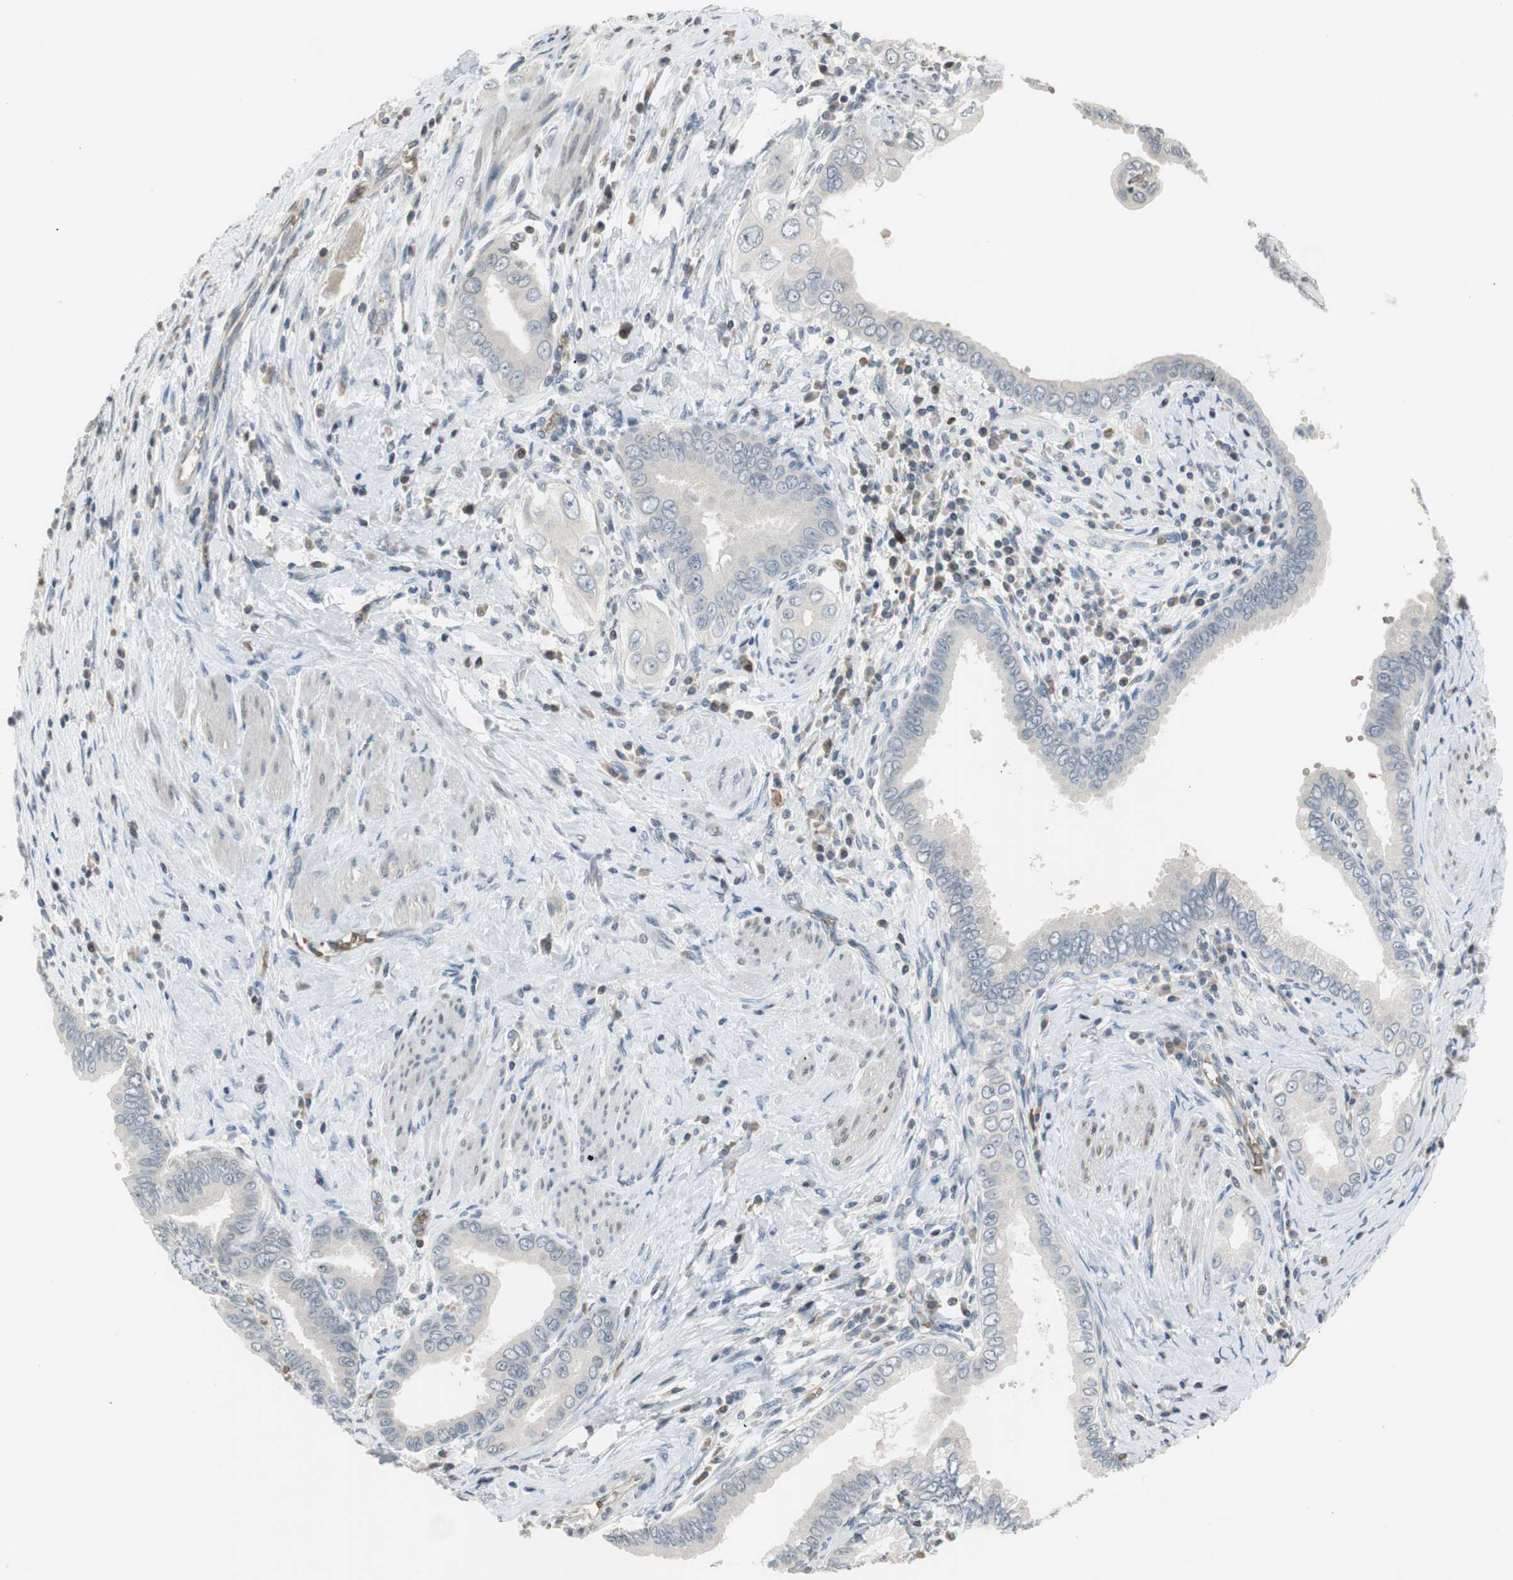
{"staining": {"intensity": "negative", "quantity": "none", "location": "none"}, "tissue": "pancreatic cancer", "cell_type": "Tumor cells", "image_type": "cancer", "snomed": [{"axis": "morphology", "description": "Normal tissue, NOS"}, {"axis": "topography", "description": "Lymph node"}], "caption": "This histopathology image is of pancreatic cancer stained with immunohistochemistry (IHC) to label a protein in brown with the nuclei are counter-stained blue. There is no positivity in tumor cells. (DAB (3,3'-diaminobenzidine) immunohistochemistry (IHC) with hematoxylin counter stain).", "gene": "GYPC", "patient": {"sex": "male", "age": 50}}